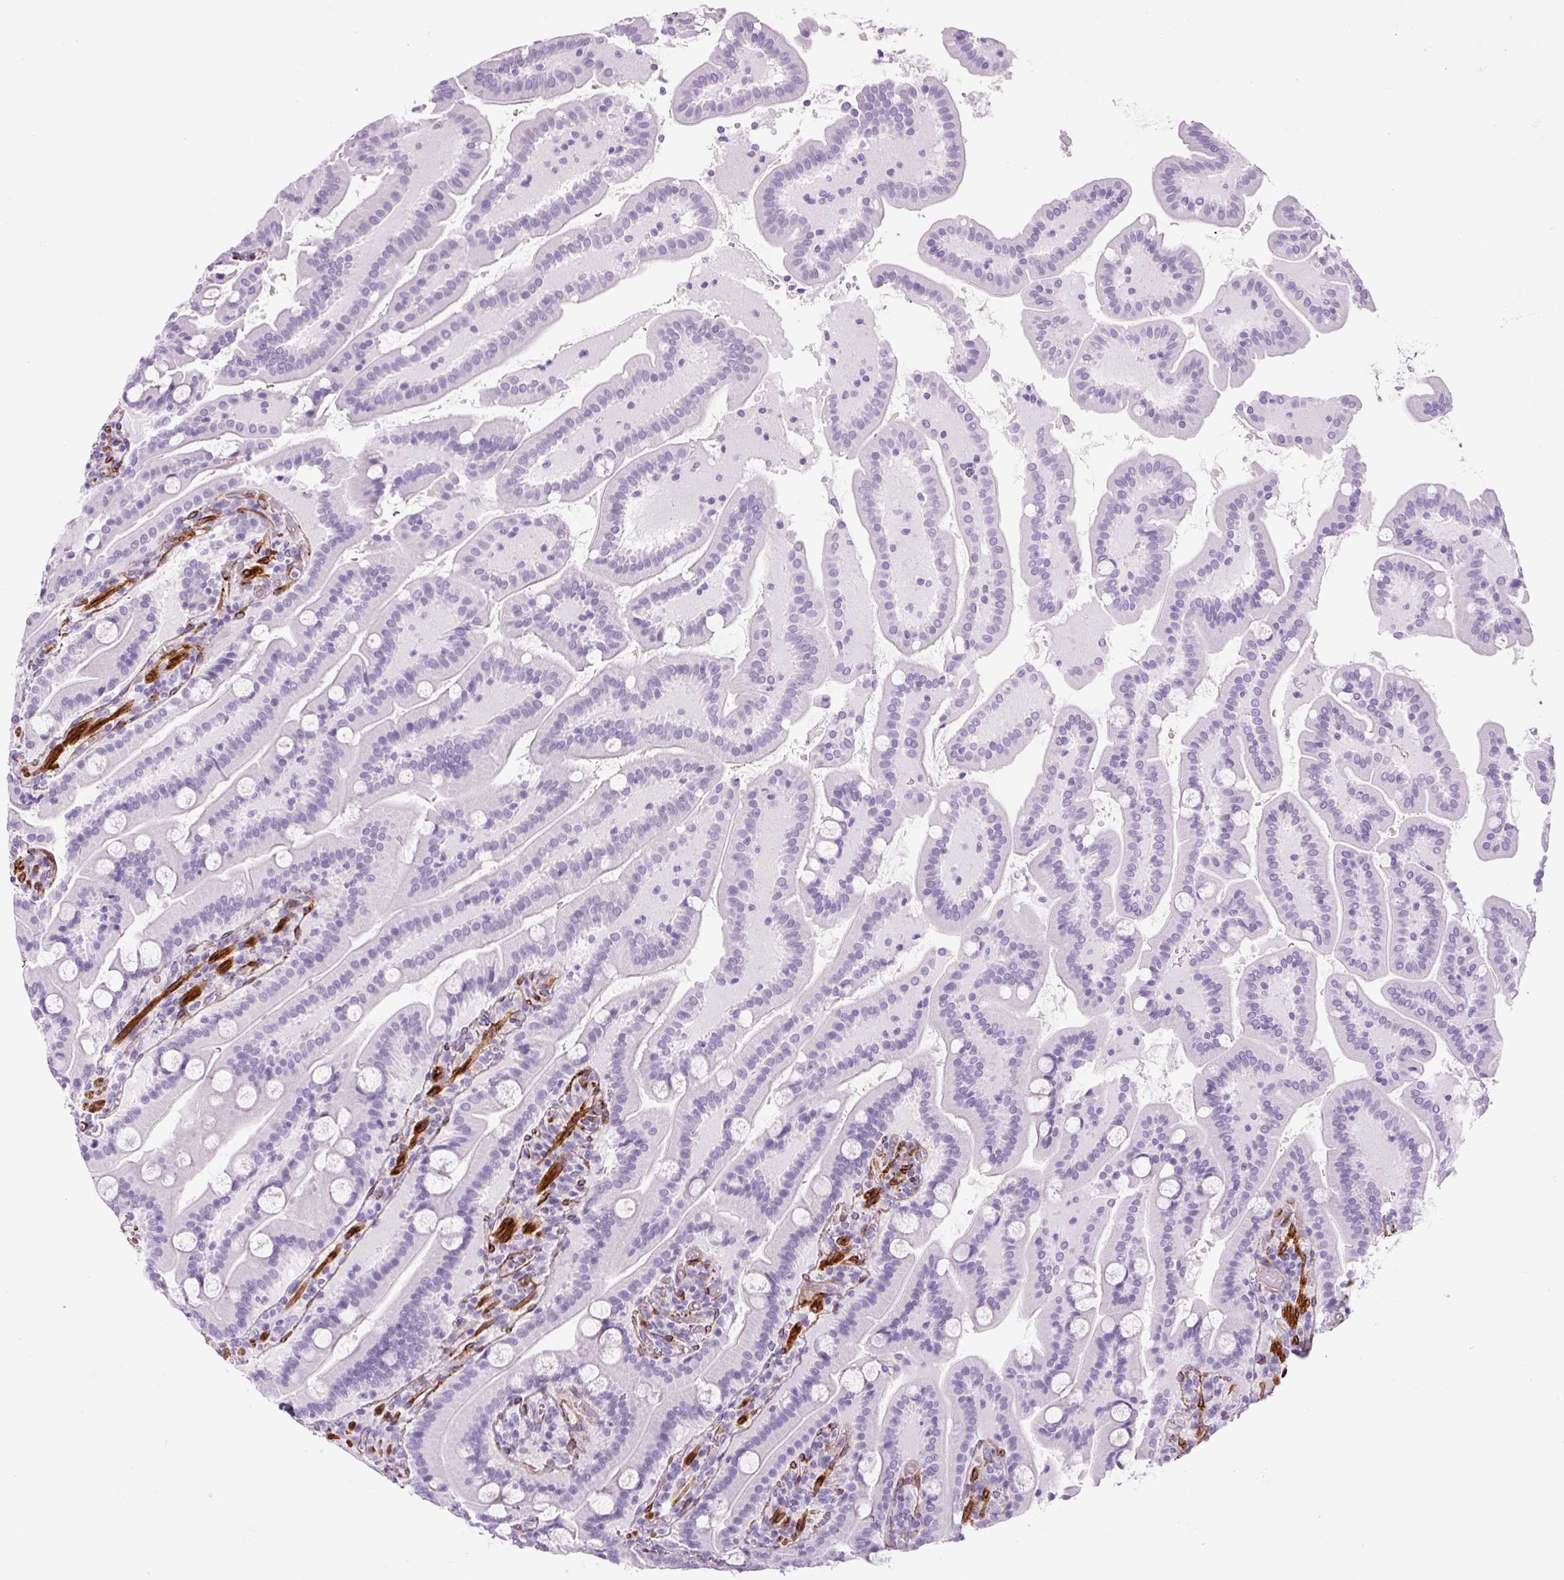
{"staining": {"intensity": "negative", "quantity": "none", "location": "none"}, "tissue": "duodenum", "cell_type": "Glandular cells", "image_type": "normal", "snomed": [{"axis": "morphology", "description": "Normal tissue, NOS"}, {"axis": "topography", "description": "Duodenum"}], "caption": "High power microscopy image of an IHC micrograph of unremarkable duodenum, revealing no significant expression in glandular cells.", "gene": "CAVIN3", "patient": {"sex": "male", "age": 55}}